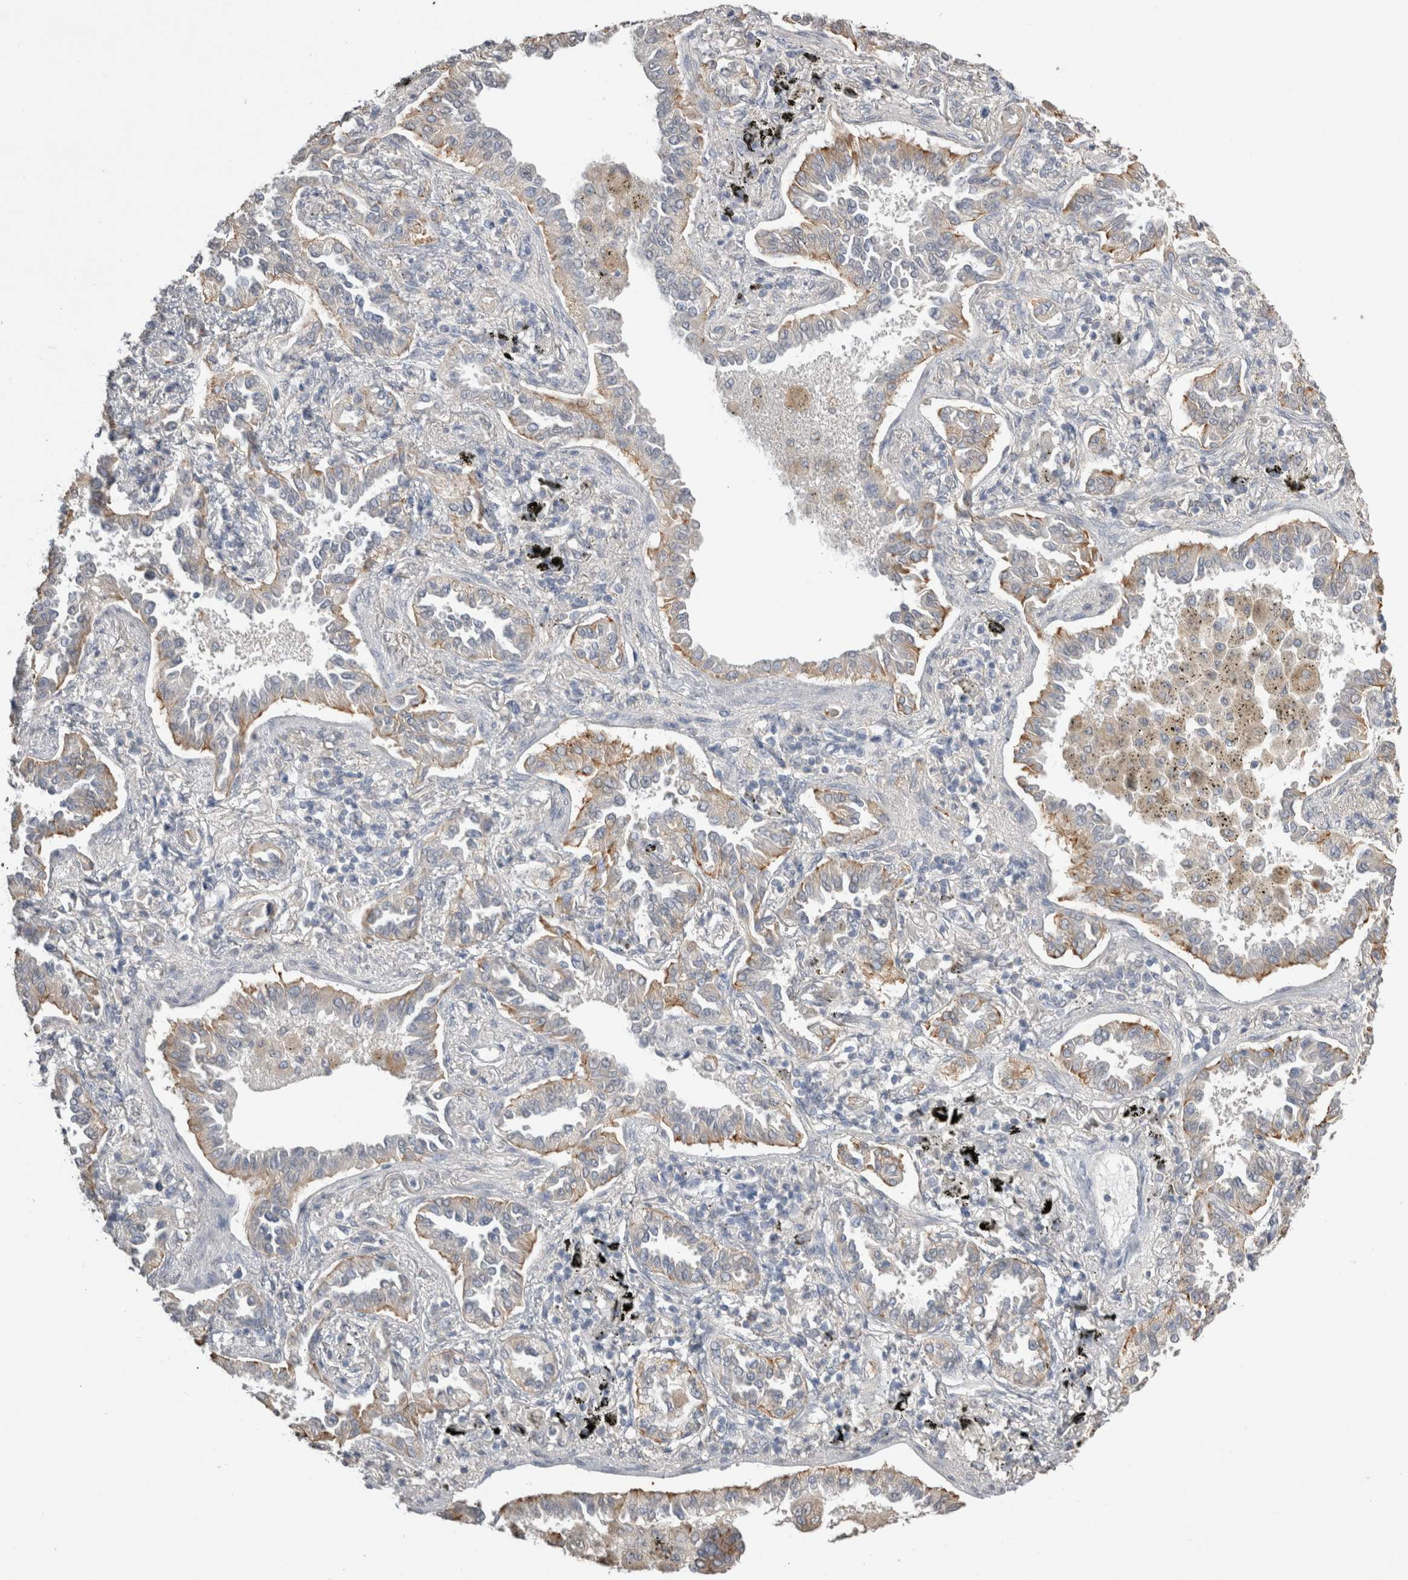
{"staining": {"intensity": "weak", "quantity": ">75%", "location": "cytoplasmic/membranous"}, "tissue": "lung cancer", "cell_type": "Tumor cells", "image_type": "cancer", "snomed": [{"axis": "morphology", "description": "Normal tissue, NOS"}, {"axis": "morphology", "description": "Adenocarcinoma, NOS"}, {"axis": "topography", "description": "Lung"}], "caption": "Lung adenocarcinoma stained for a protein reveals weak cytoplasmic/membranous positivity in tumor cells.", "gene": "NAALADL2", "patient": {"sex": "male", "age": 59}}